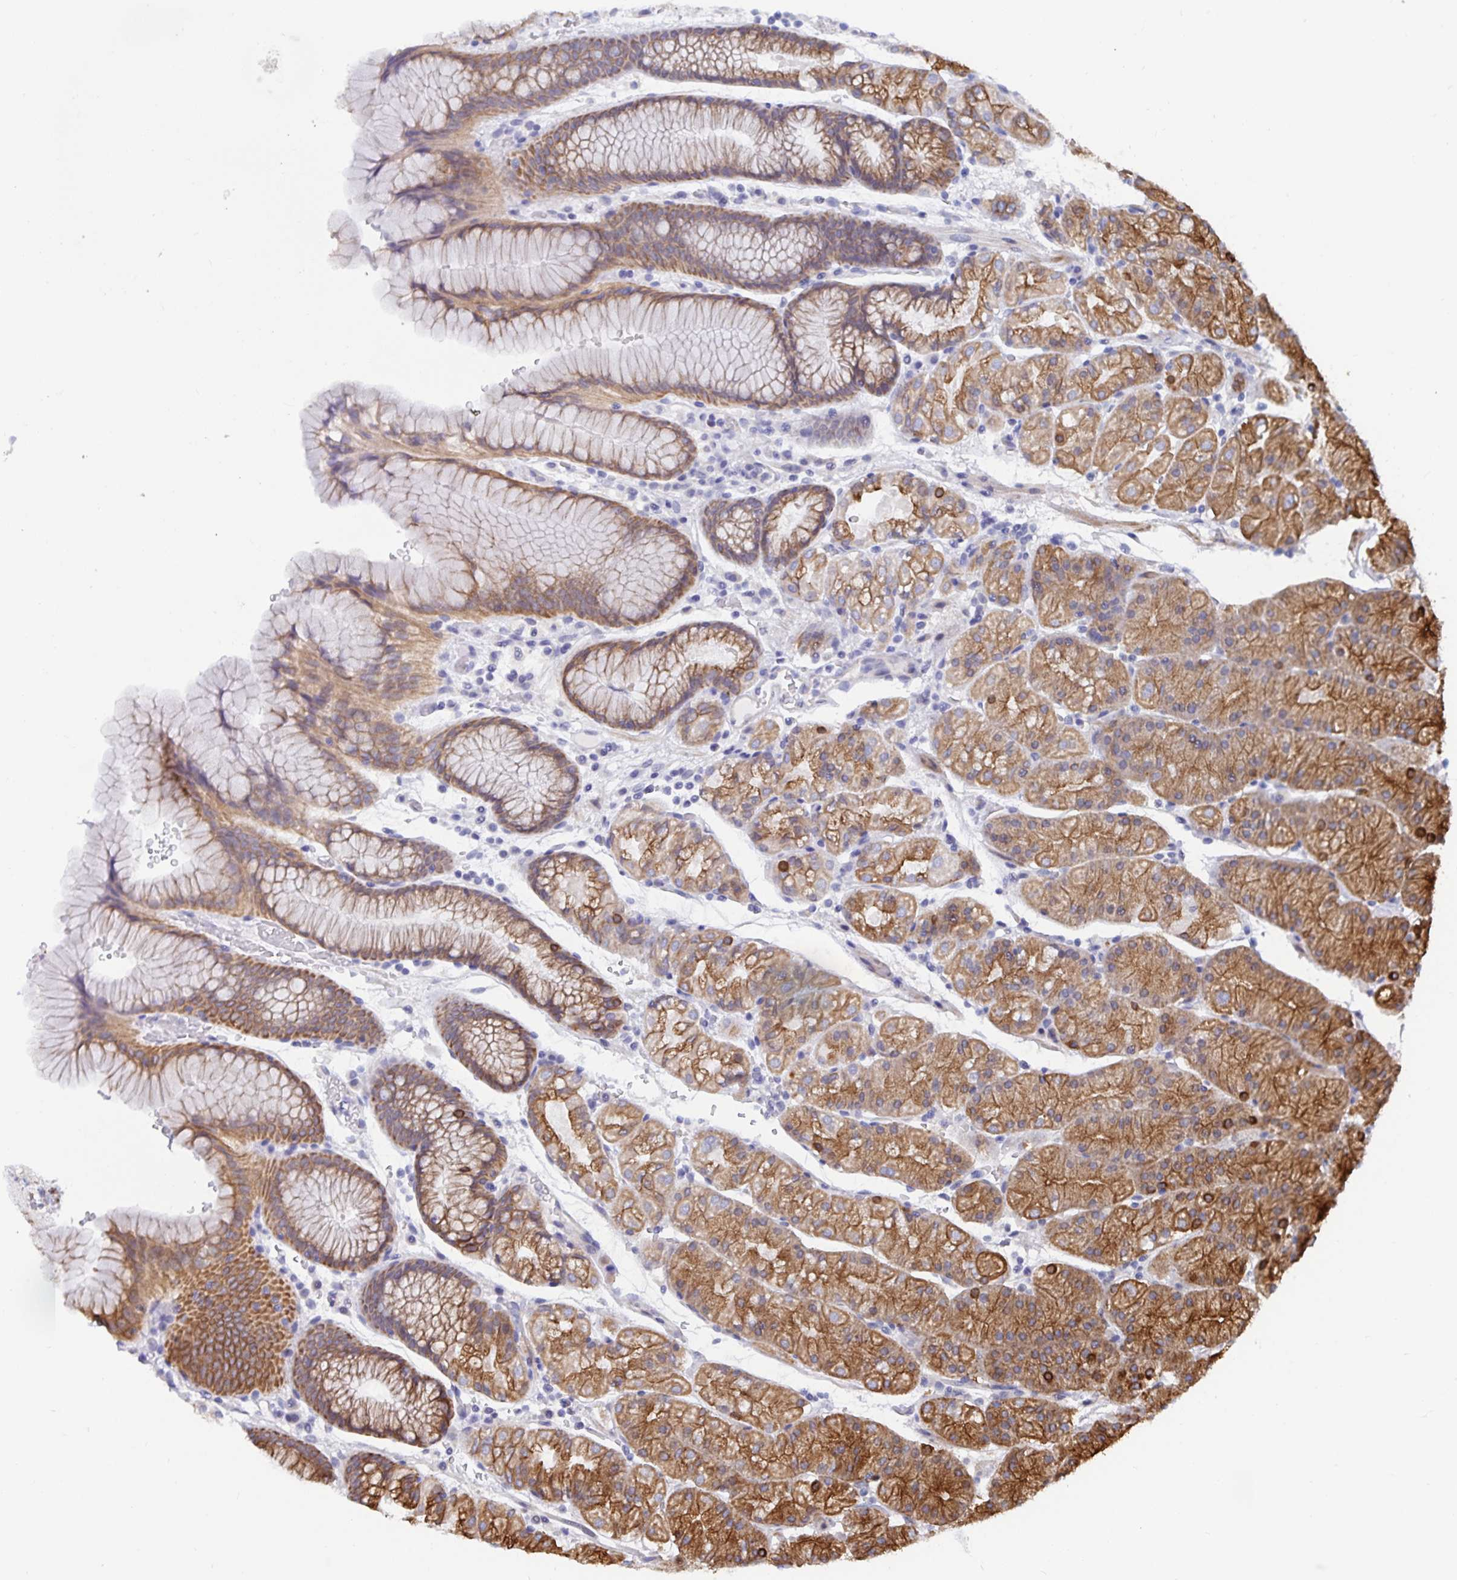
{"staining": {"intensity": "moderate", "quantity": ">75%", "location": "cytoplasmic/membranous"}, "tissue": "stomach", "cell_type": "Glandular cells", "image_type": "normal", "snomed": [{"axis": "morphology", "description": "Normal tissue, NOS"}, {"axis": "topography", "description": "Stomach, upper"}, {"axis": "topography", "description": "Stomach"}], "caption": "Immunohistochemistry of benign stomach displays medium levels of moderate cytoplasmic/membranous staining in approximately >75% of glandular cells.", "gene": "ZIK1", "patient": {"sex": "male", "age": 76}}